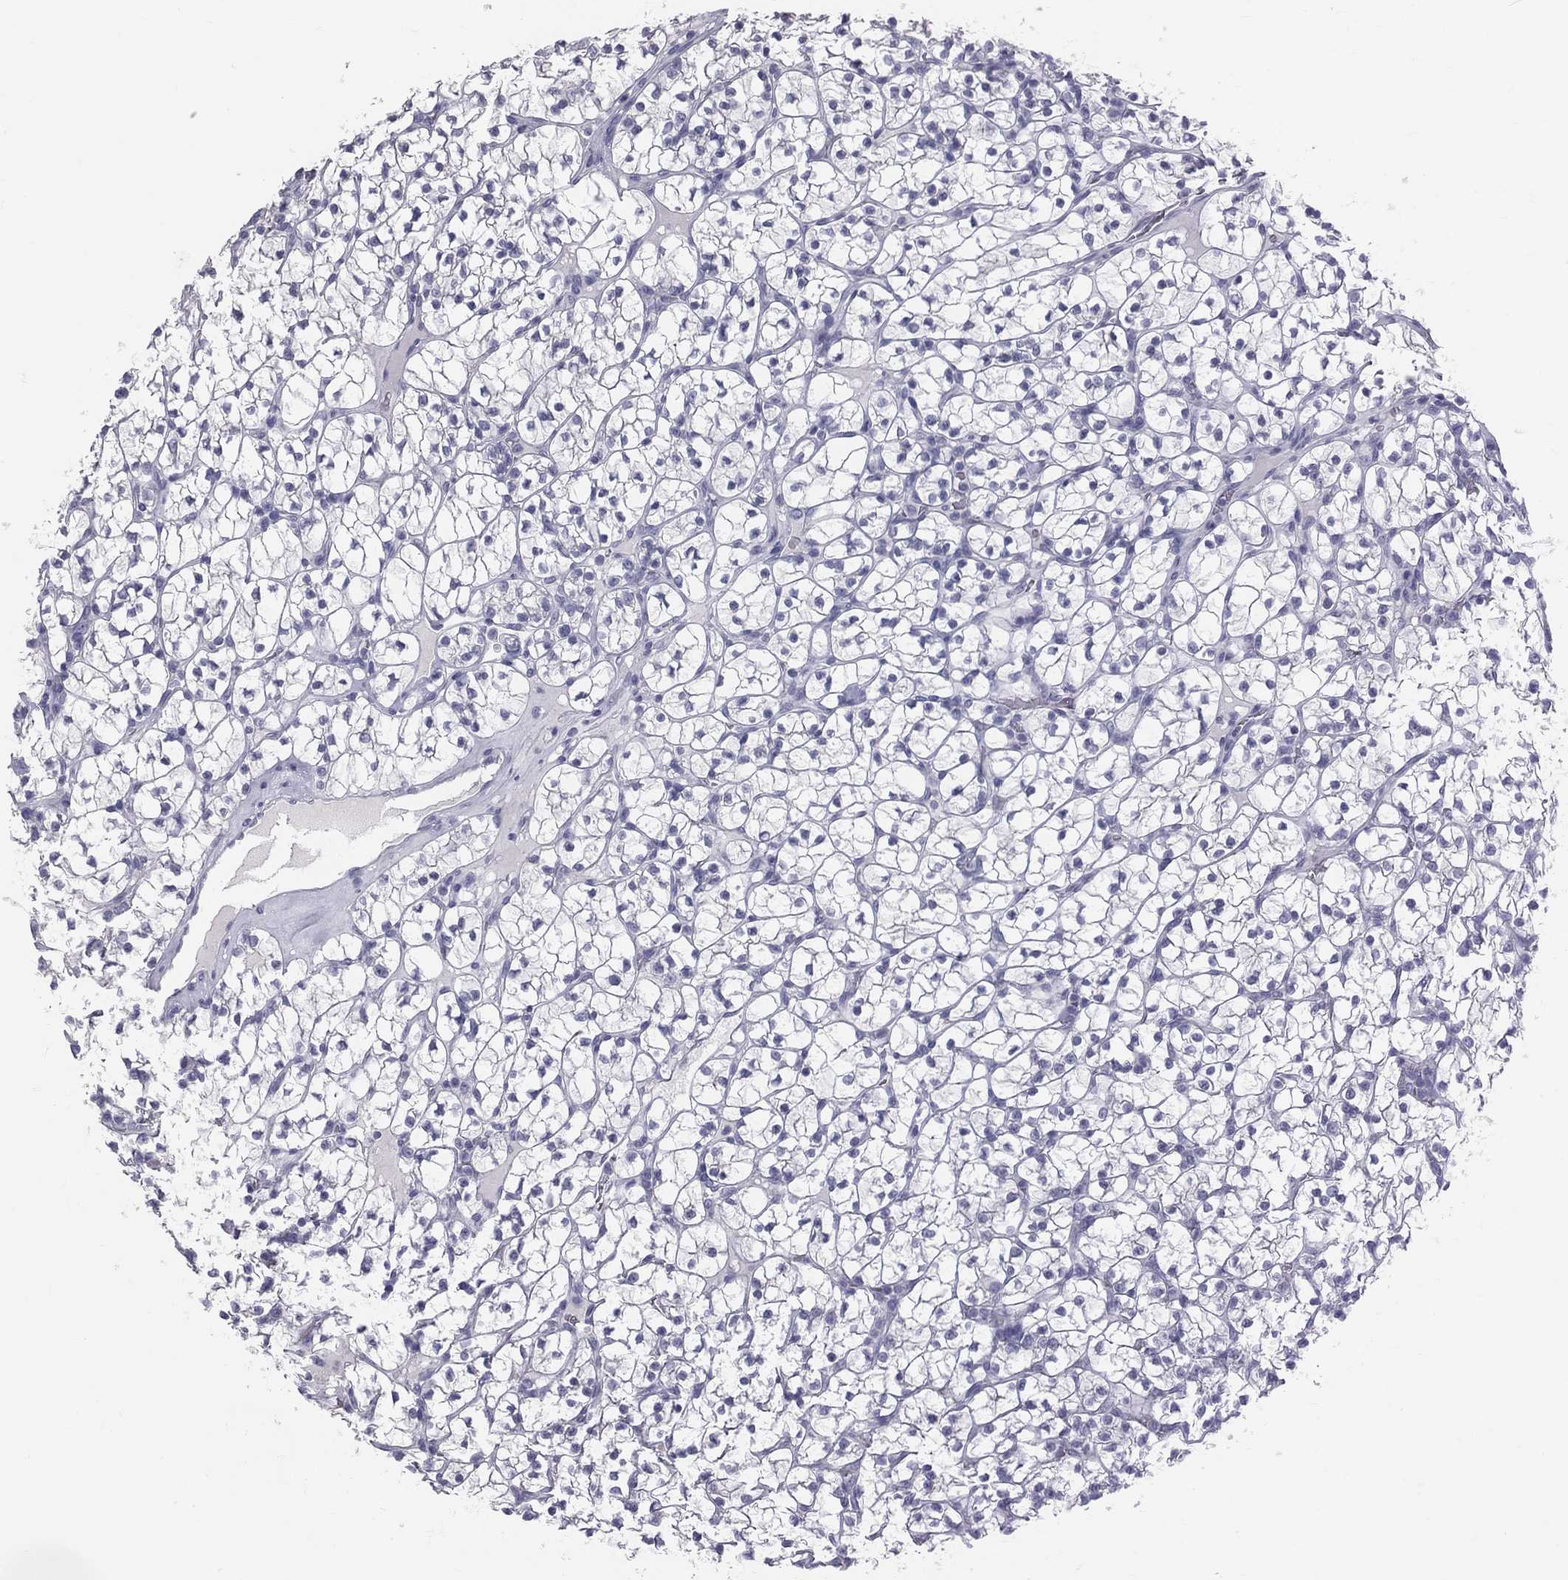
{"staining": {"intensity": "negative", "quantity": "none", "location": "none"}, "tissue": "renal cancer", "cell_type": "Tumor cells", "image_type": "cancer", "snomed": [{"axis": "morphology", "description": "Adenocarcinoma, NOS"}, {"axis": "topography", "description": "Kidney"}], "caption": "Immunohistochemistry (IHC) image of adenocarcinoma (renal) stained for a protein (brown), which exhibits no staining in tumor cells.", "gene": "TFPI2", "patient": {"sex": "female", "age": 89}}